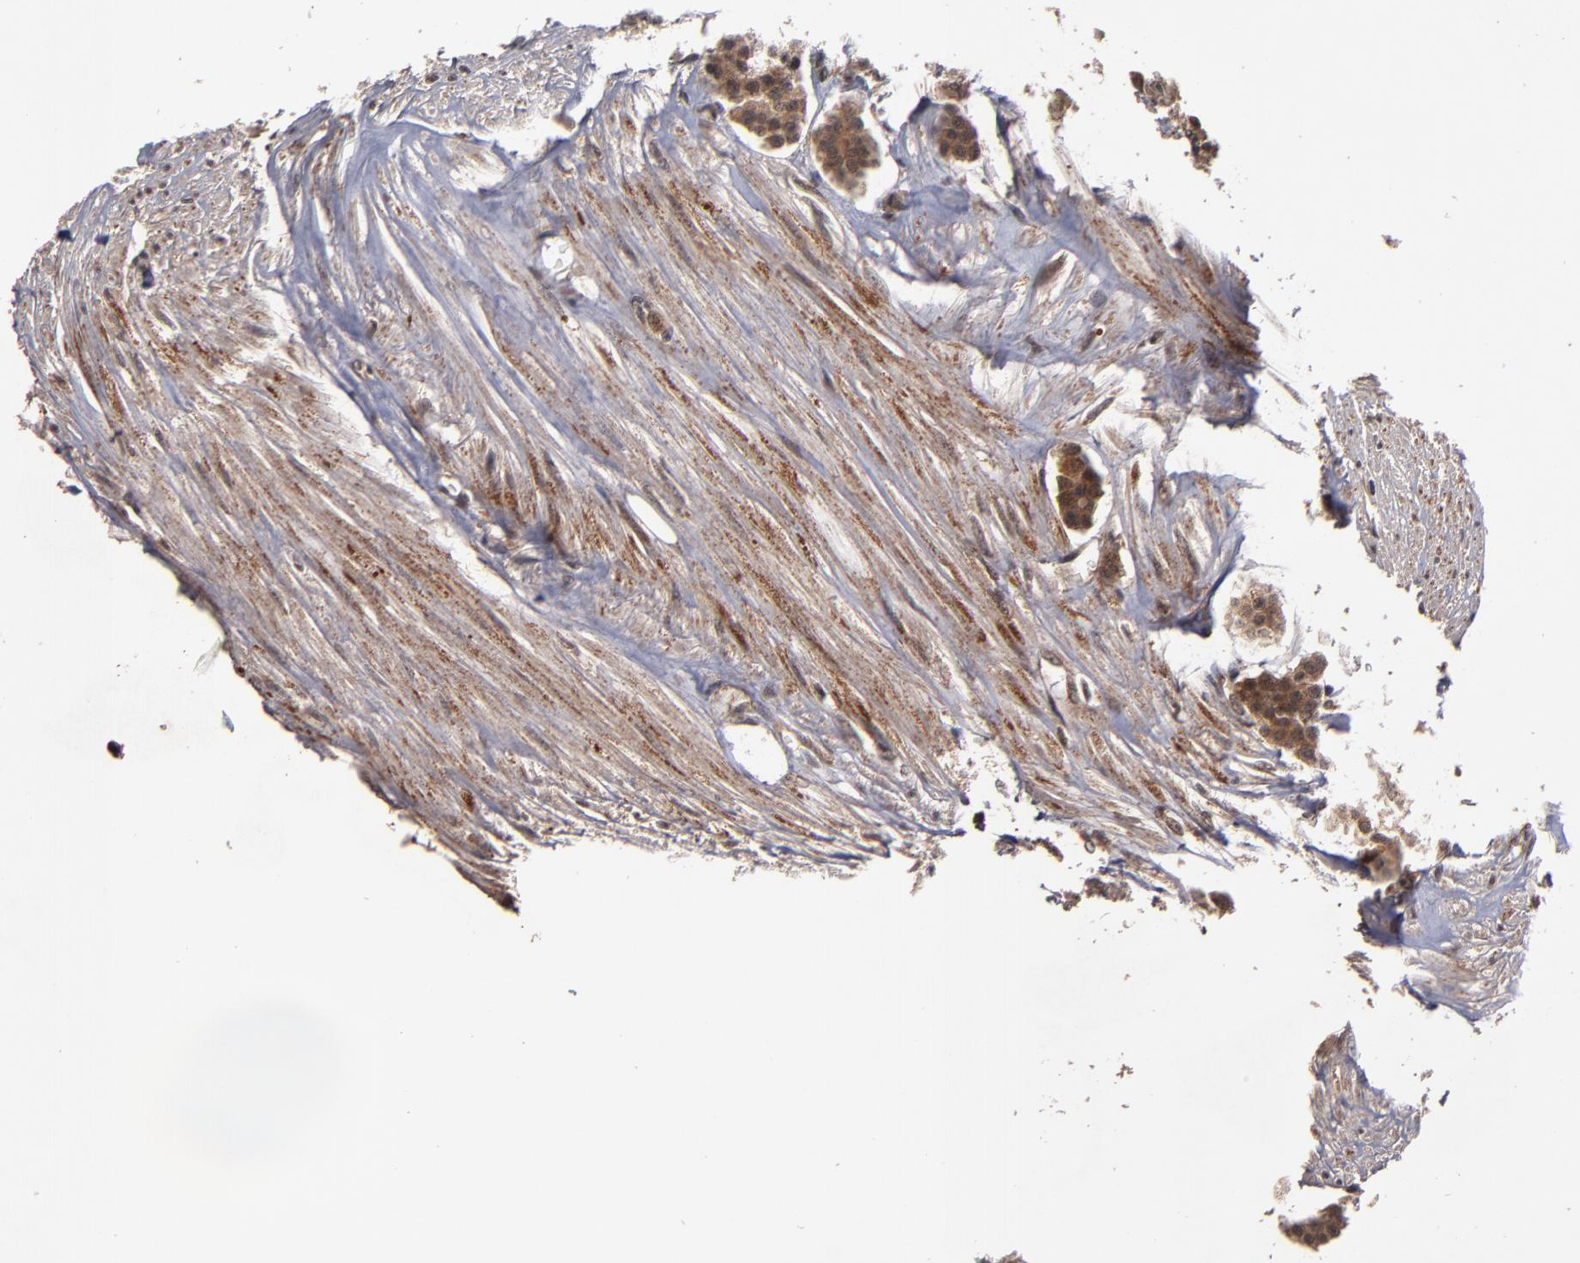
{"staining": {"intensity": "moderate", "quantity": ">75%", "location": "cytoplasmic/membranous"}, "tissue": "carcinoid", "cell_type": "Tumor cells", "image_type": "cancer", "snomed": [{"axis": "morphology", "description": "Carcinoid, malignant, NOS"}, {"axis": "topography", "description": "Small intestine"}], "caption": "Immunohistochemistry (IHC) (DAB) staining of malignant carcinoid demonstrates moderate cytoplasmic/membranous protein staining in approximately >75% of tumor cells. (Stains: DAB (3,3'-diaminobenzidine) in brown, nuclei in blue, Microscopy: brightfield microscopy at high magnification).", "gene": "CUL5", "patient": {"sex": "male", "age": 60}}